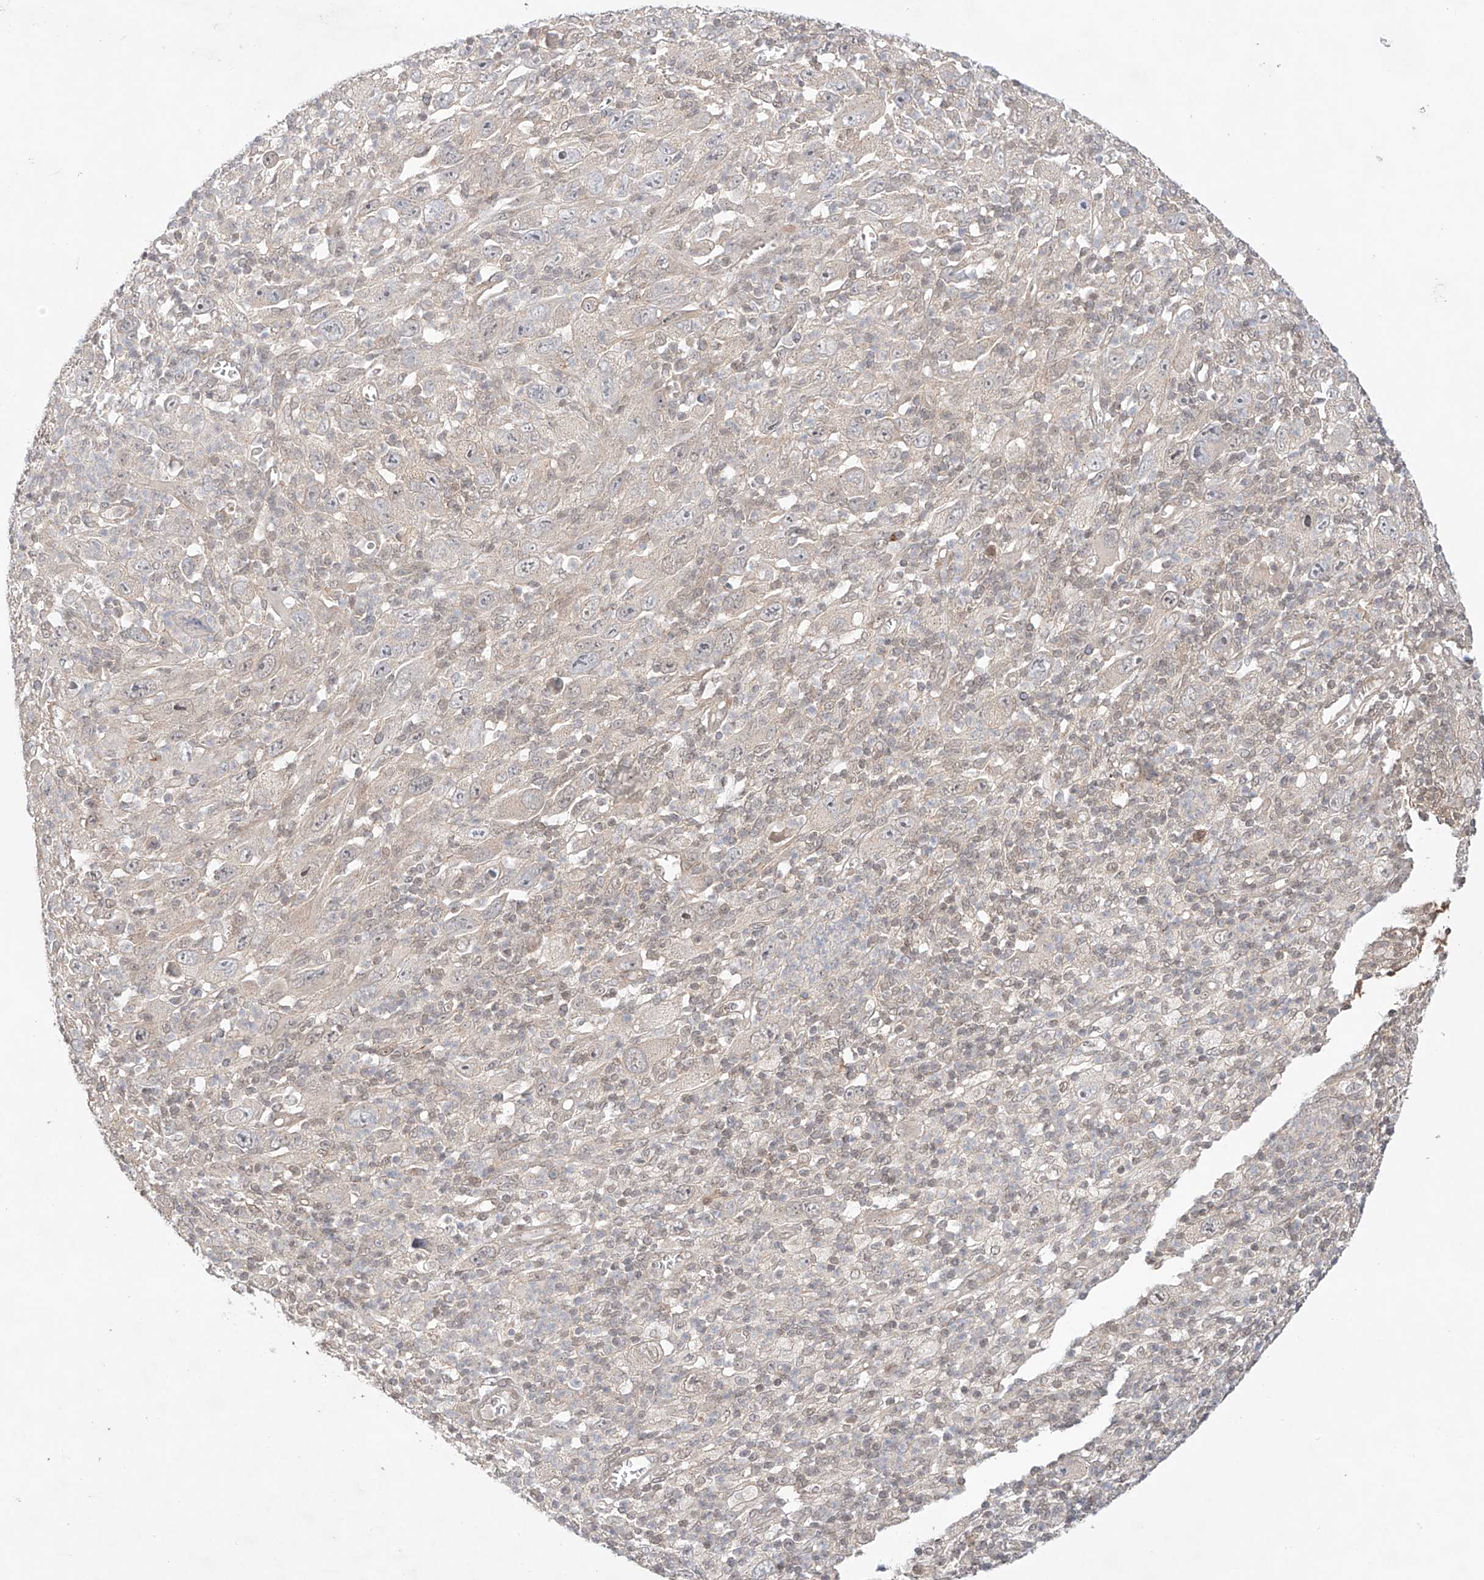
{"staining": {"intensity": "negative", "quantity": "none", "location": "none"}, "tissue": "melanoma", "cell_type": "Tumor cells", "image_type": "cancer", "snomed": [{"axis": "morphology", "description": "Malignant melanoma, Metastatic site"}, {"axis": "topography", "description": "Skin"}], "caption": "DAB (3,3'-diaminobenzidine) immunohistochemical staining of melanoma exhibits no significant positivity in tumor cells. (Brightfield microscopy of DAB (3,3'-diaminobenzidine) immunohistochemistry (IHC) at high magnification).", "gene": "TSR2", "patient": {"sex": "female", "age": 56}}